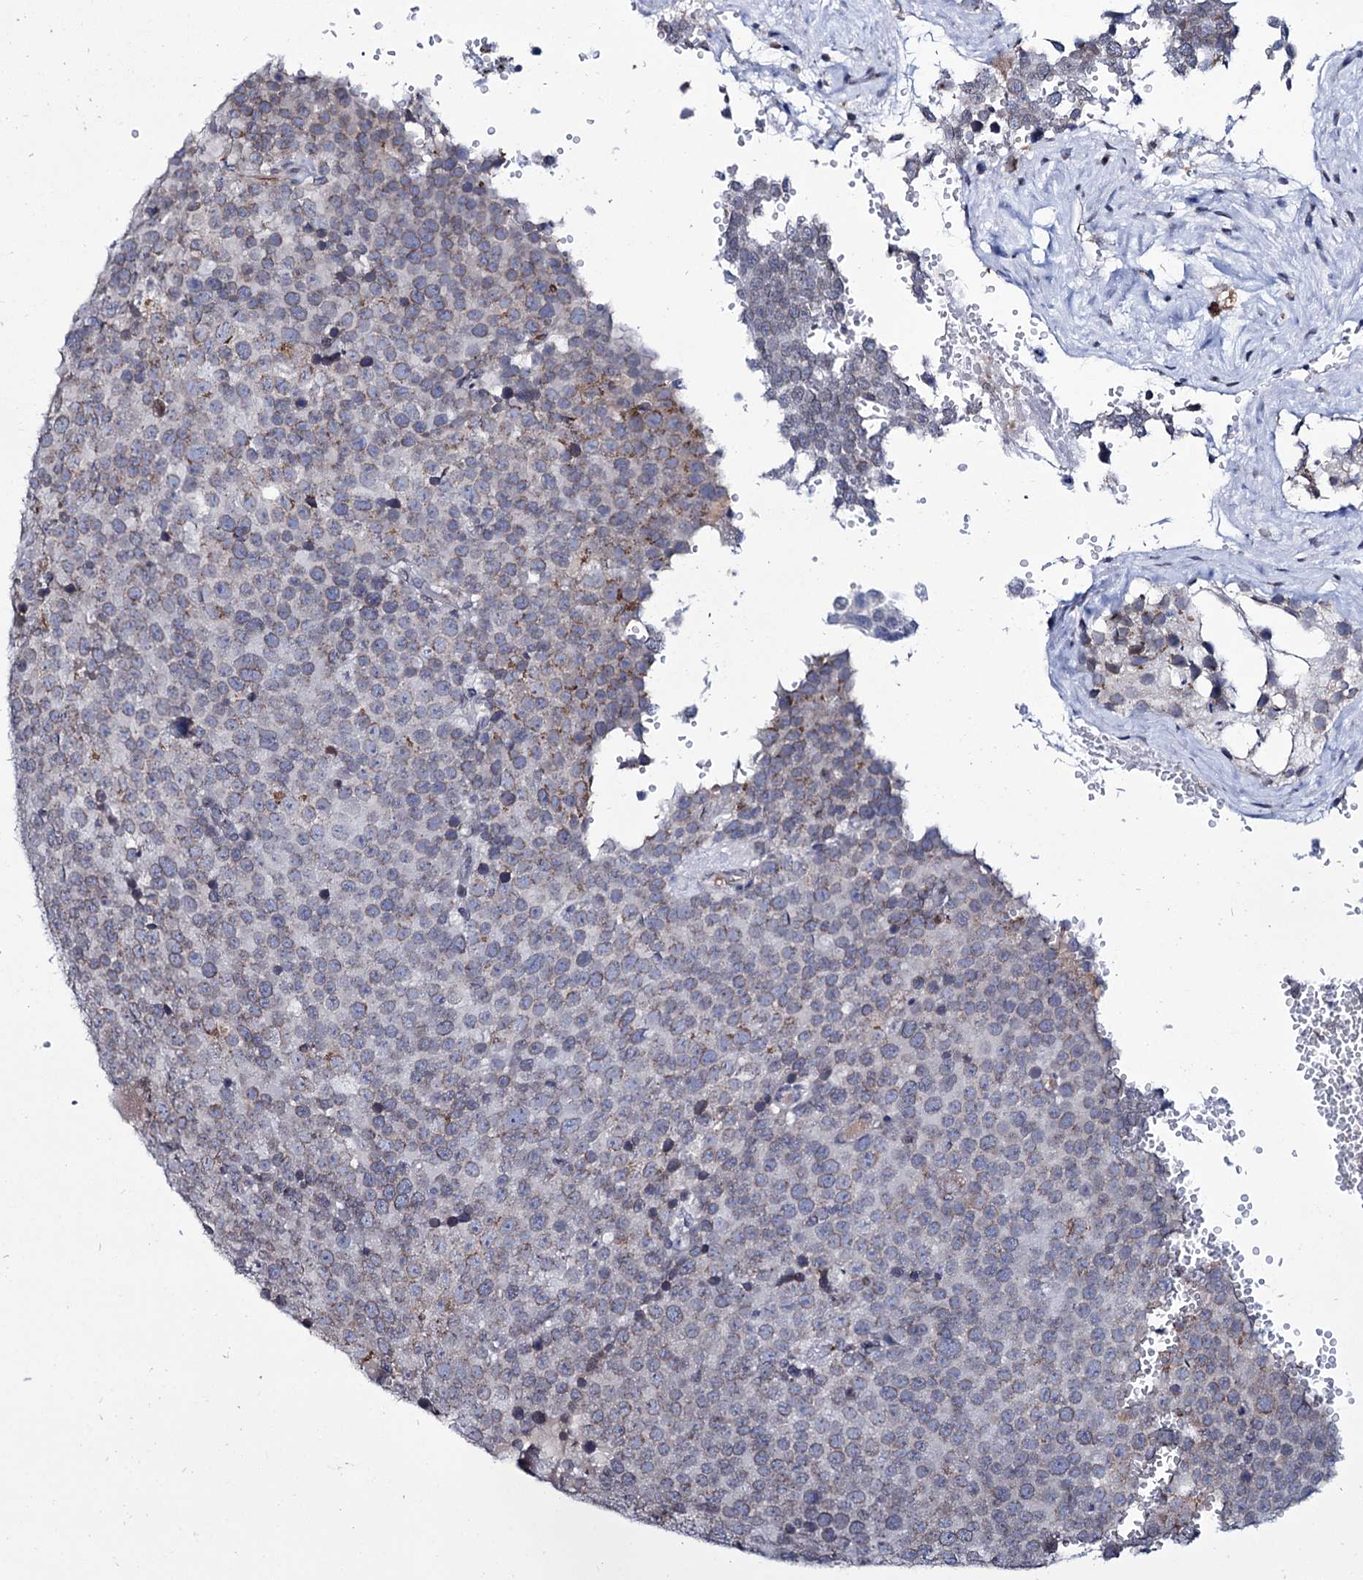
{"staining": {"intensity": "weak", "quantity": "25%-75%", "location": "cytoplasmic/membranous,nuclear"}, "tissue": "testis cancer", "cell_type": "Tumor cells", "image_type": "cancer", "snomed": [{"axis": "morphology", "description": "Seminoma, NOS"}, {"axis": "topography", "description": "Testis"}], "caption": "Tumor cells show weak cytoplasmic/membranous and nuclear positivity in about 25%-75% of cells in testis cancer (seminoma). (Stains: DAB (3,3'-diaminobenzidine) in brown, nuclei in blue, Microscopy: brightfield microscopy at high magnification).", "gene": "ZC3H12C", "patient": {"sex": "male", "age": 71}}